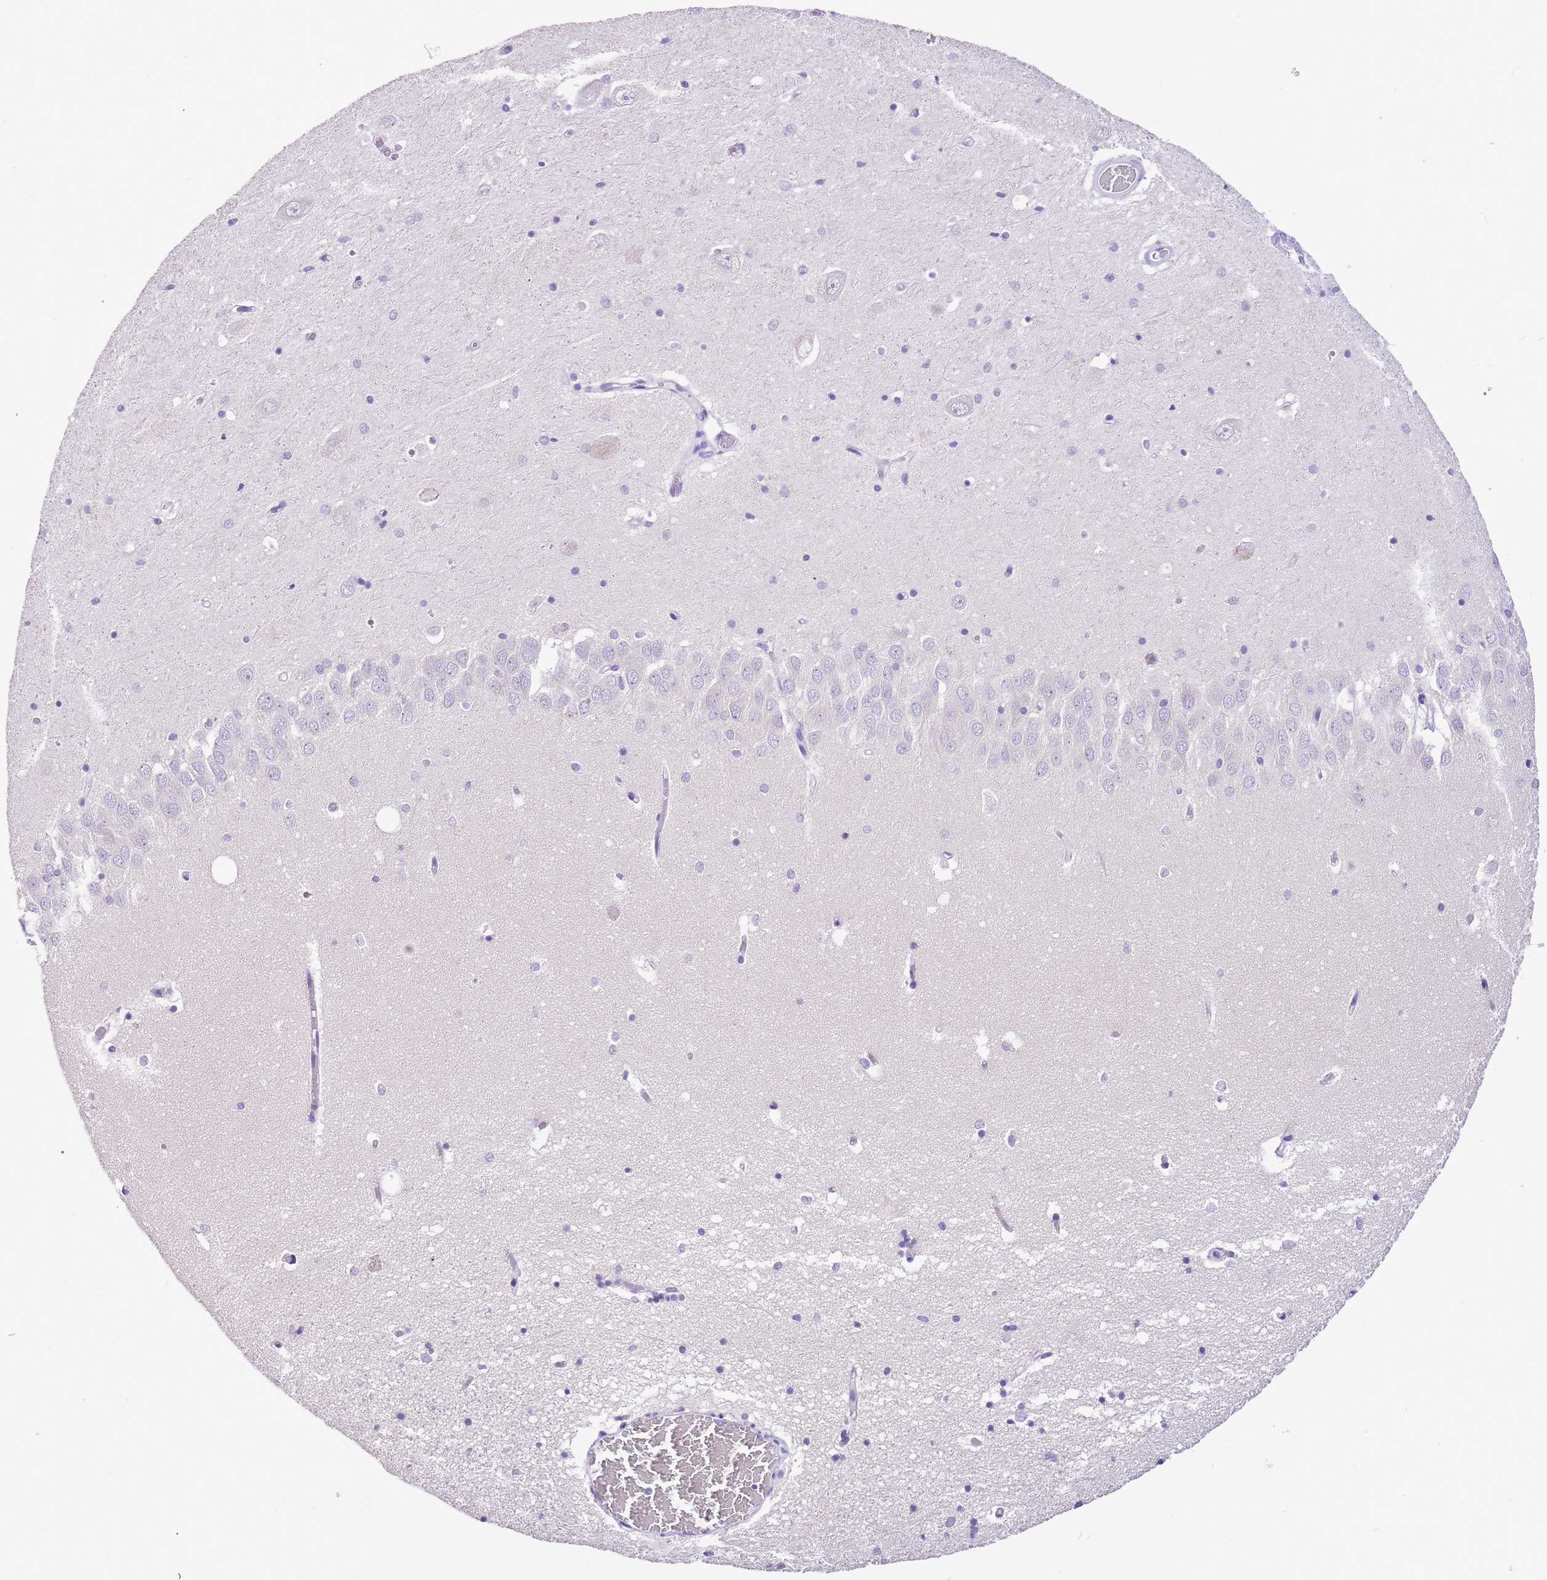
{"staining": {"intensity": "negative", "quantity": "none", "location": "none"}, "tissue": "hippocampus", "cell_type": "Glial cells", "image_type": "normal", "snomed": [{"axis": "morphology", "description": "Normal tissue, NOS"}, {"axis": "topography", "description": "Hippocampus"}], "caption": "Glial cells are negative for protein expression in normal human hippocampus. (Immunohistochemistry, brightfield microscopy, high magnification).", "gene": "R3HDM4", "patient": {"sex": "male", "age": 70}}